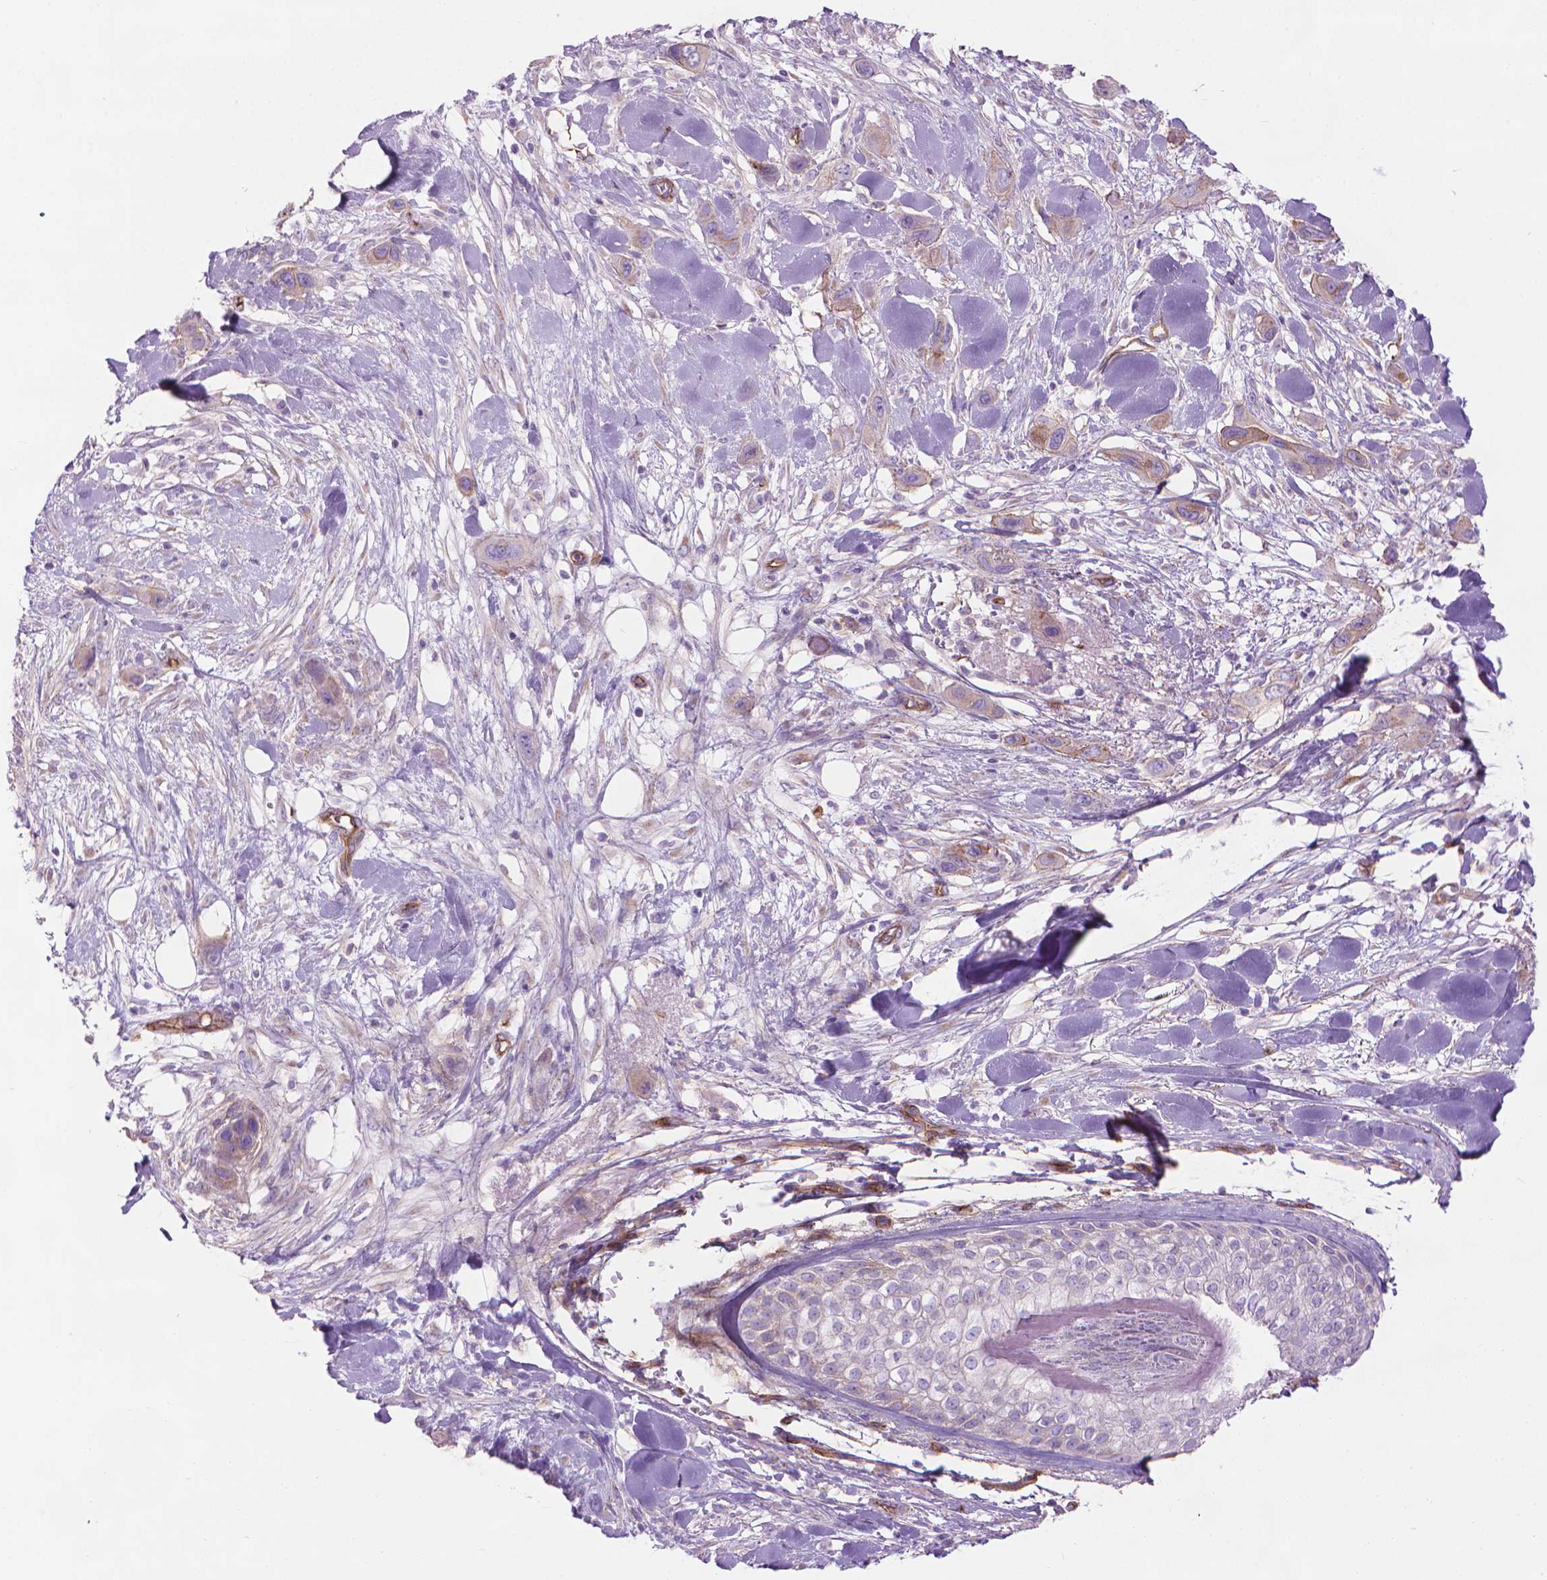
{"staining": {"intensity": "moderate", "quantity": "25%-75%", "location": "cytoplasmic/membranous"}, "tissue": "skin cancer", "cell_type": "Tumor cells", "image_type": "cancer", "snomed": [{"axis": "morphology", "description": "Squamous cell carcinoma, NOS"}, {"axis": "topography", "description": "Skin"}], "caption": "Squamous cell carcinoma (skin) stained with immunohistochemistry (IHC) demonstrates moderate cytoplasmic/membranous staining in about 25%-75% of tumor cells. The staining is performed using DAB (3,3'-diaminobenzidine) brown chromogen to label protein expression. The nuclei are counter-stained blue using hematoxylin.", "gene": "TENT5A", "patient": {"sex": "male", "age": 79}}